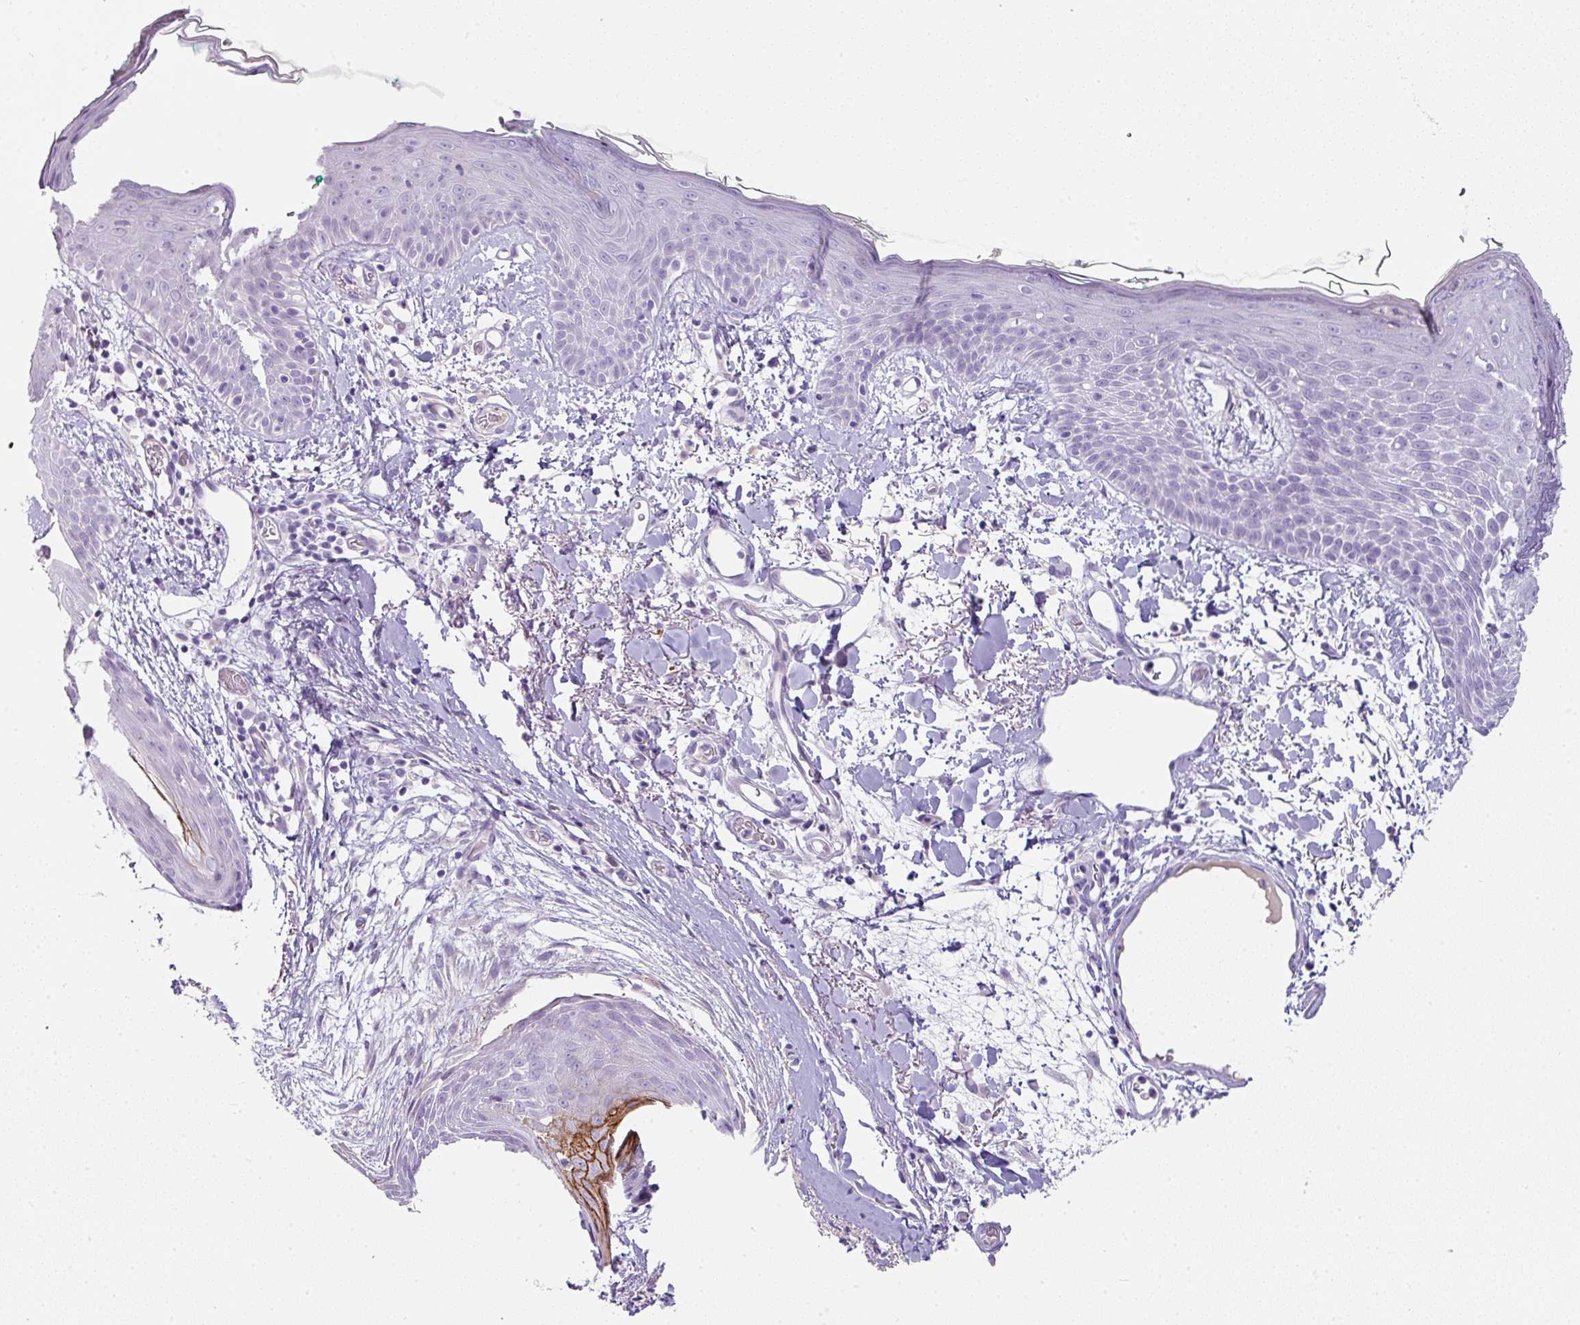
{"staining": {"intensity": "negative", "quantity": "none", "location": "none"}, "tissue": "skin", "cell_type": "Fibroblasts", "image_type": "normal", "snomed": [{"axis": "morphology", "description": "Normal tissue, NOS"}, {"axis": "topography", "description": "Skin"}], "caption": "DAB (3,3'-diaminobenzidine) immunohistochemical staining of normal human skin displays no significant expression in fibroblasts.", "gene": "OR52N1", "patient": {"sex": "male", "age": 79}}